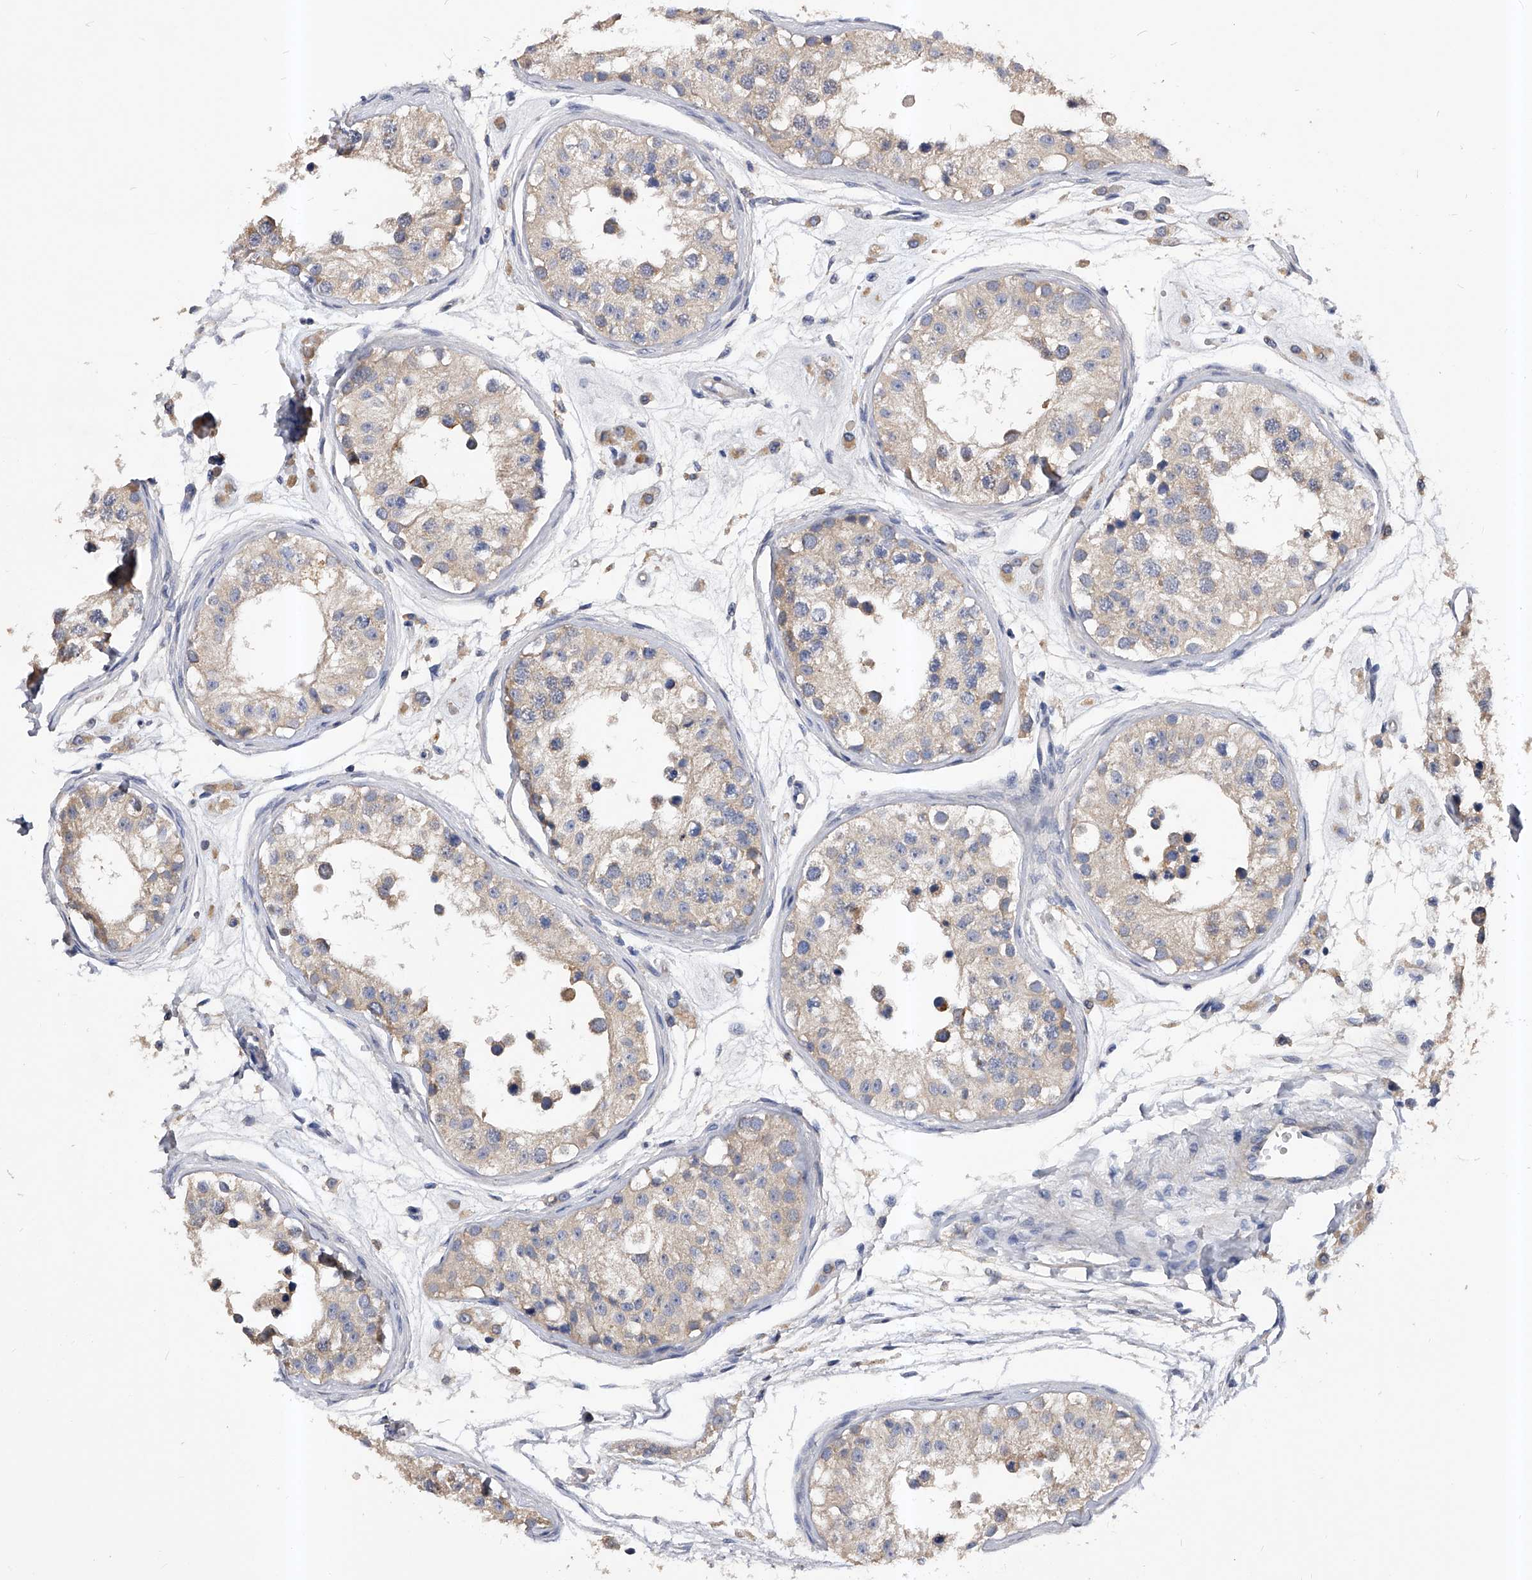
{"staining": {"intensity": "moderate", "quantity": "<25%", "location": "cytoplasmic/membranous"}, "tissue": "testis", "cell_type": "Cells in seminiferous ducts", "image_type": "normal", "snomed": [{"axis": "morphology", "description": "Normal tissue, NOS"}, {"axis": "morphology", "description": "Adenocarcinoma, metastatic, NOS"}, {"axis": "topography", "description": "Testis"}], "caption": "Protein staining exhibits moderate cytoplasmic/membranous expression in approximately <25% of cells in seminiferous ducts in benign testis.", "gene": "ARL4C", "patient": {"sex": "male", "age": 26}}